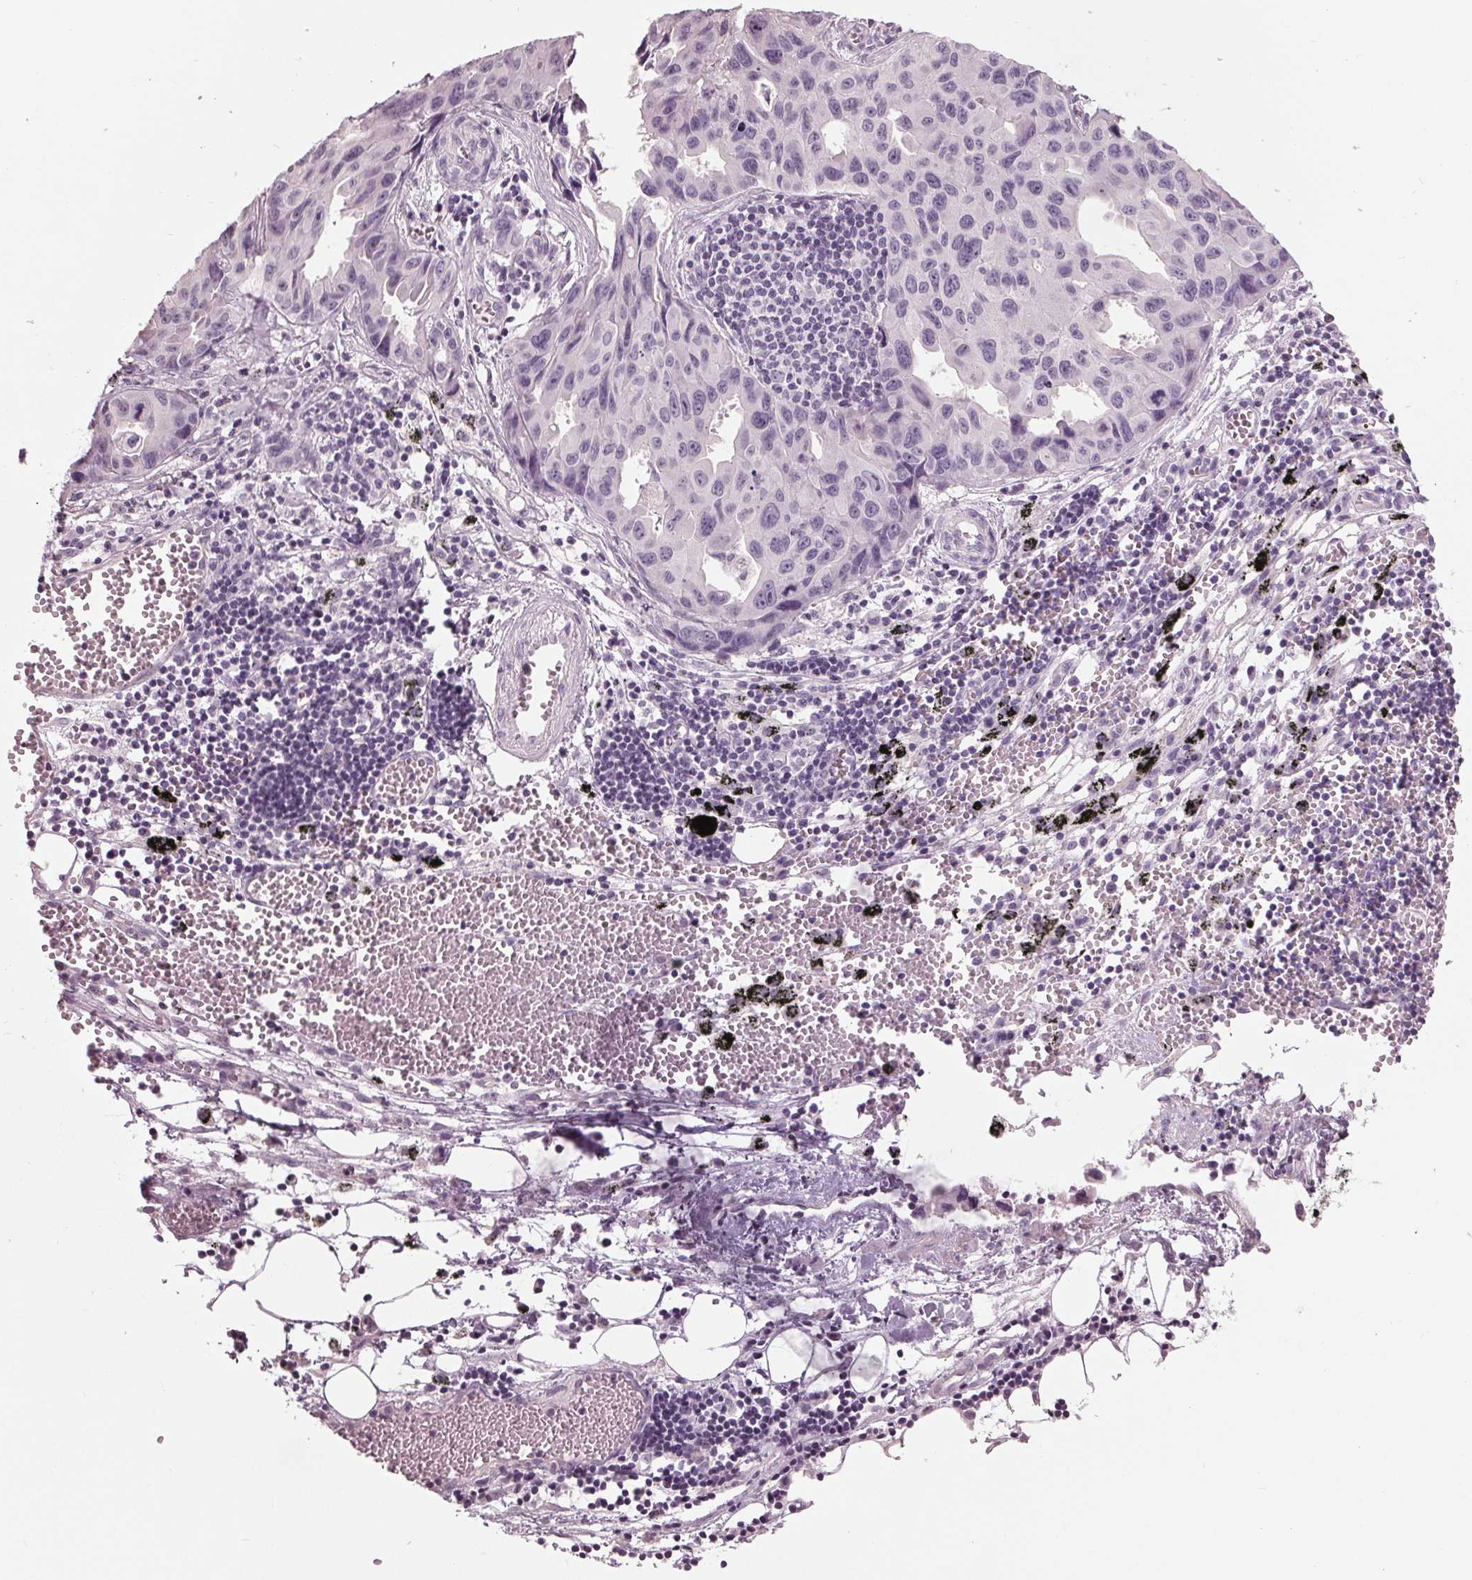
{"staining": {"intensity": "negative", "quantity": "none", "location": "none"}, "tissue": "lung cancer", "cell_type": "Tumor cells", "image_type": "cancer", "snomed": [{"axis": "morphology", "description": "Adenocarcinoma, NOS"}, {"axis": "topography", "description": "Lymph node"}, {"axis": "topography", "description": "Lung"}], "caption": "High magnification brightfield microscopy of lung adenocarcinoma stained with DAB (3,3'-diaminobenzidine) (brown) and counterstained with hematoxylin (blue): tumor cells show no significant positivity.", "gene": "TNNC2", "patient": {"sex": "male", "age": 64}}